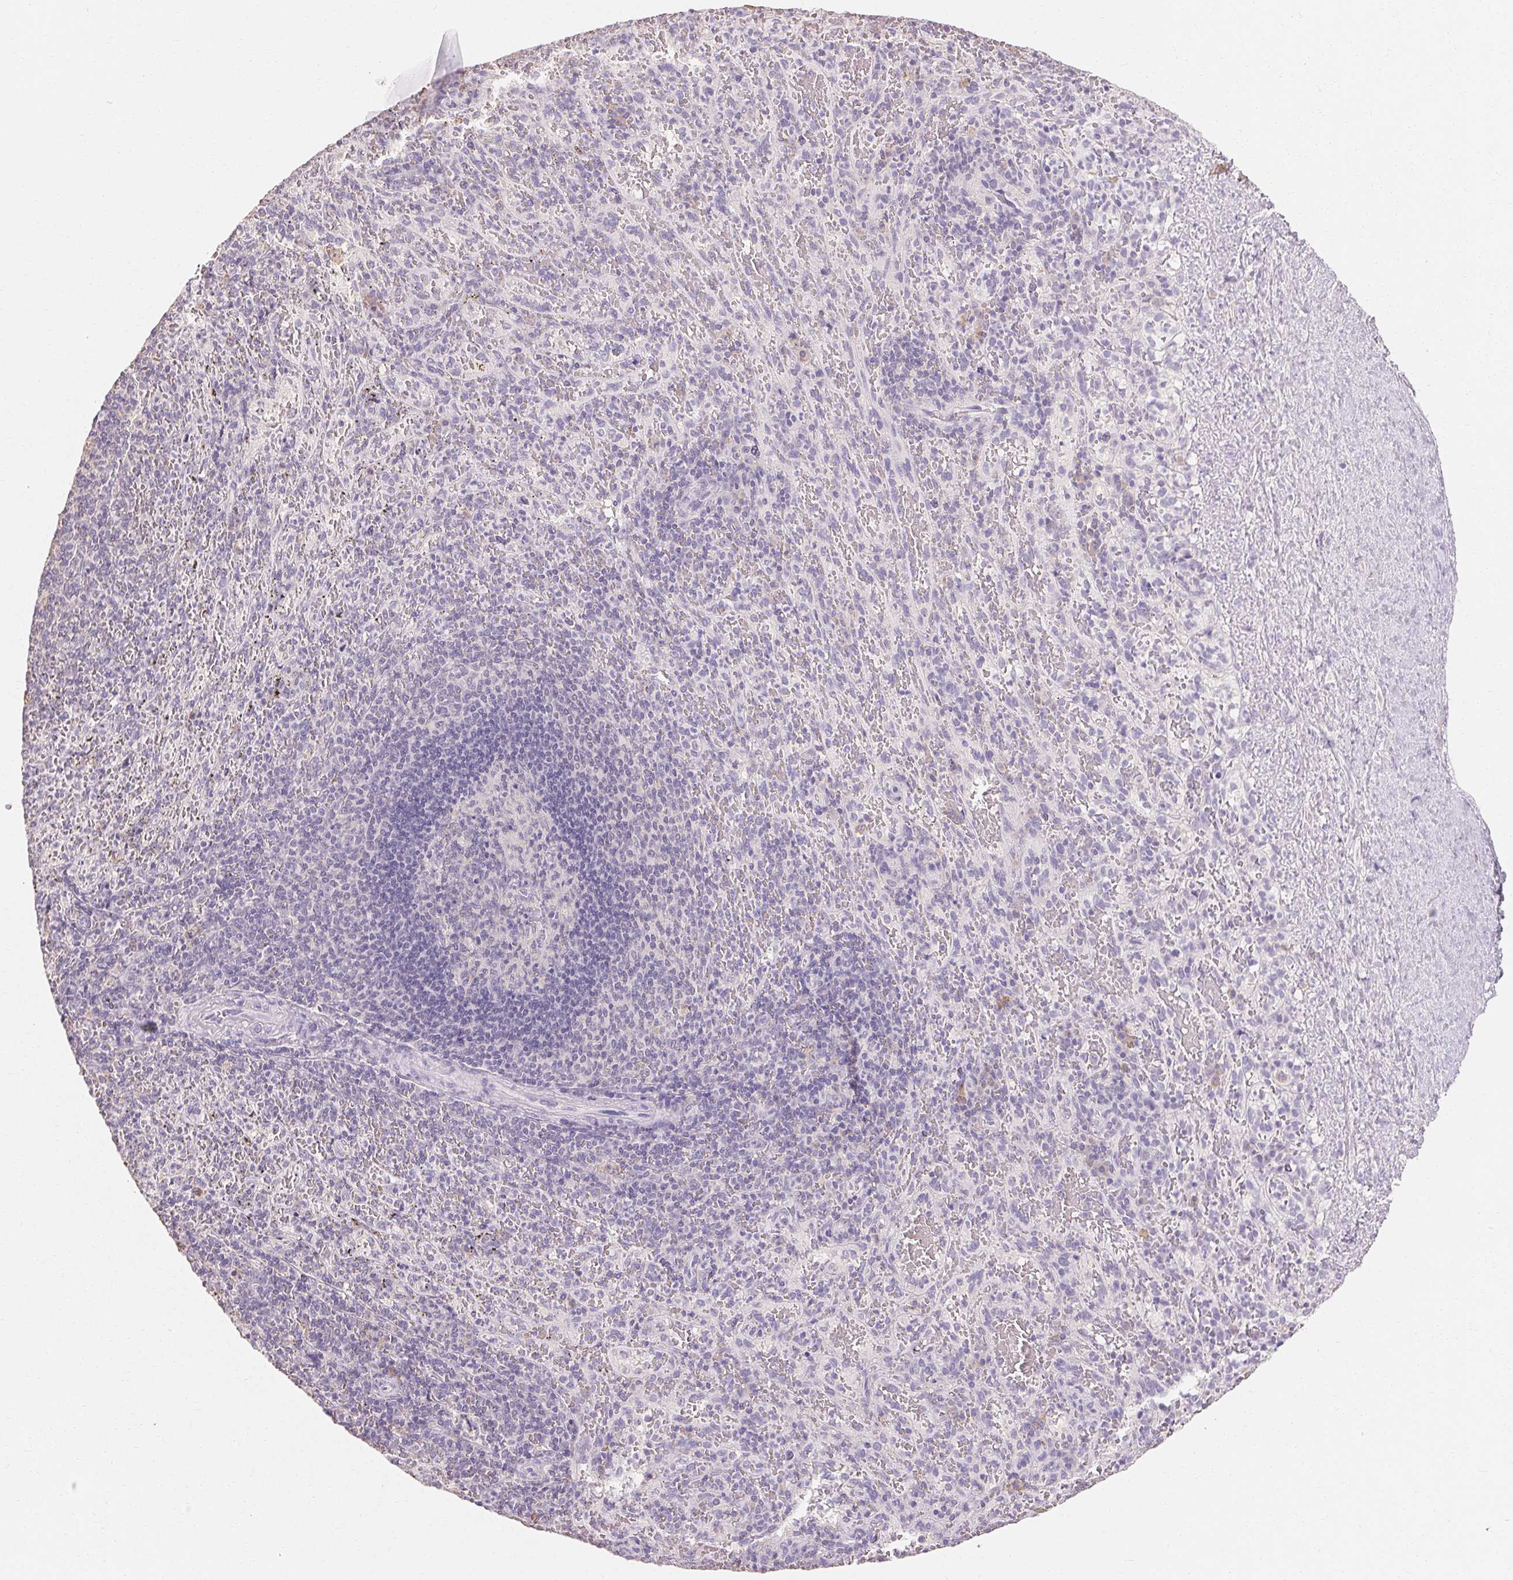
{"staining": {"intensity": "negative", "quantity": "none", "location": "none"}, "tissue": "spleen", "cell_type": "Cells in red pulp", "image_type": "normal", "snomed": [{"axis": "morphology", "description": "Normal tissue, NOS"}, {"axis": "topography", "description": "Spleen"}], "caption": "Immunohistochemistry of unremarkable spleen exhibits no expression in cells in red pulp.", "gene": "MAP7D2", "patient": {"sex": "male", "age": 57}}